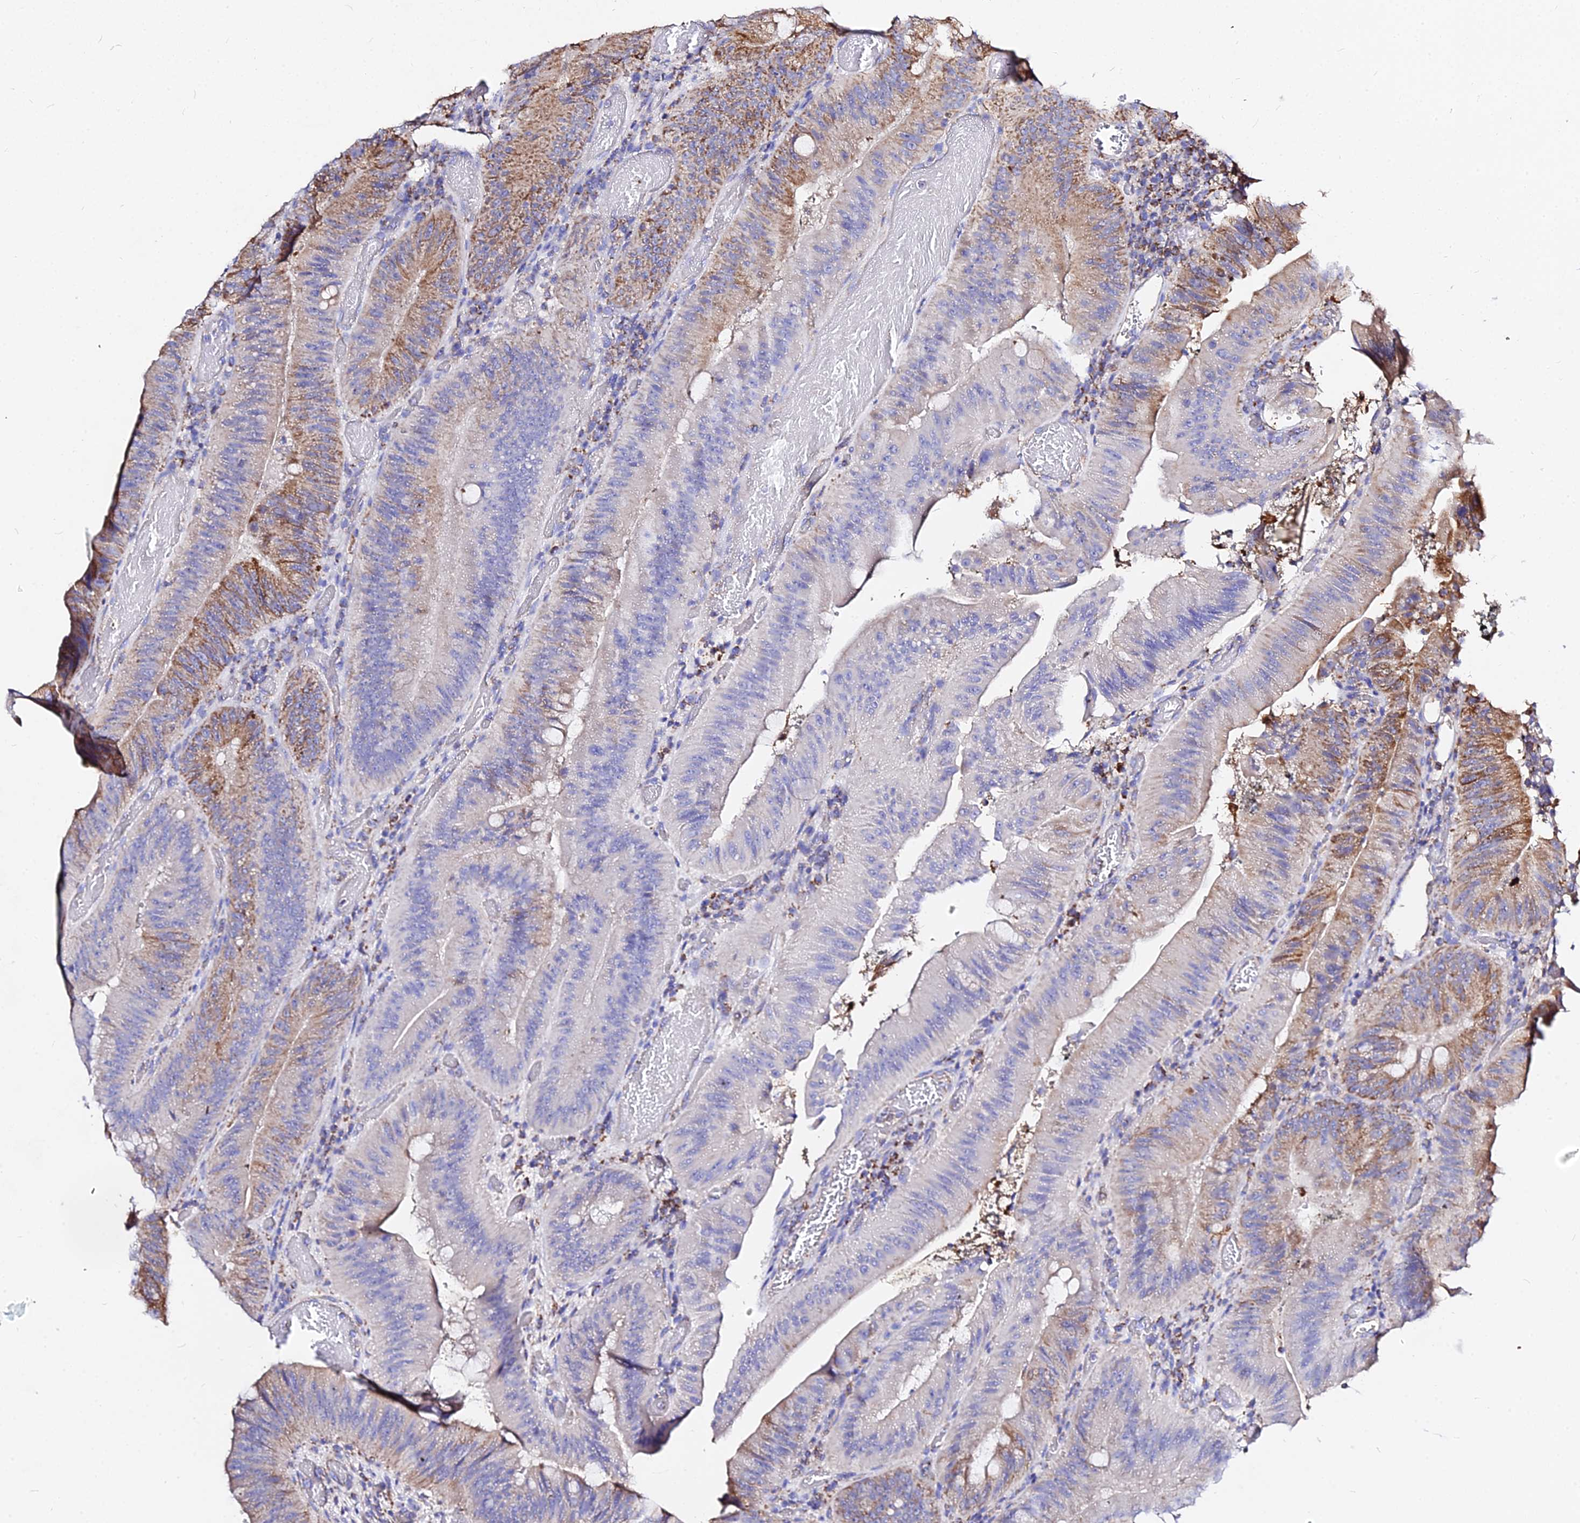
{"staining": {"intensity": "moderate", "quantity": "25%-75%", "location": "cytoplasmic/membranous"}, "tissue": "colorectal cancer", "cell_type": "Tumor cells", "image_type": "cancer", "snomed": [{"axis": "morphology", "description": "Adenocarcinoma, NOS"}, {"axis": "topography", "description": "Colon"}], "caption": "A brown stain highlights moderate cytoplasmic/membranous expression of a protein in human colorectal cancer tumor cells. Using DAB (3,3'-diaminobenzidine) (brown) and hematoxylin (blue) stains, captured at high magnification using brightfield microscopy.", "gene": "ZNF573", "patient": {"sex": "female", "age": 43}}